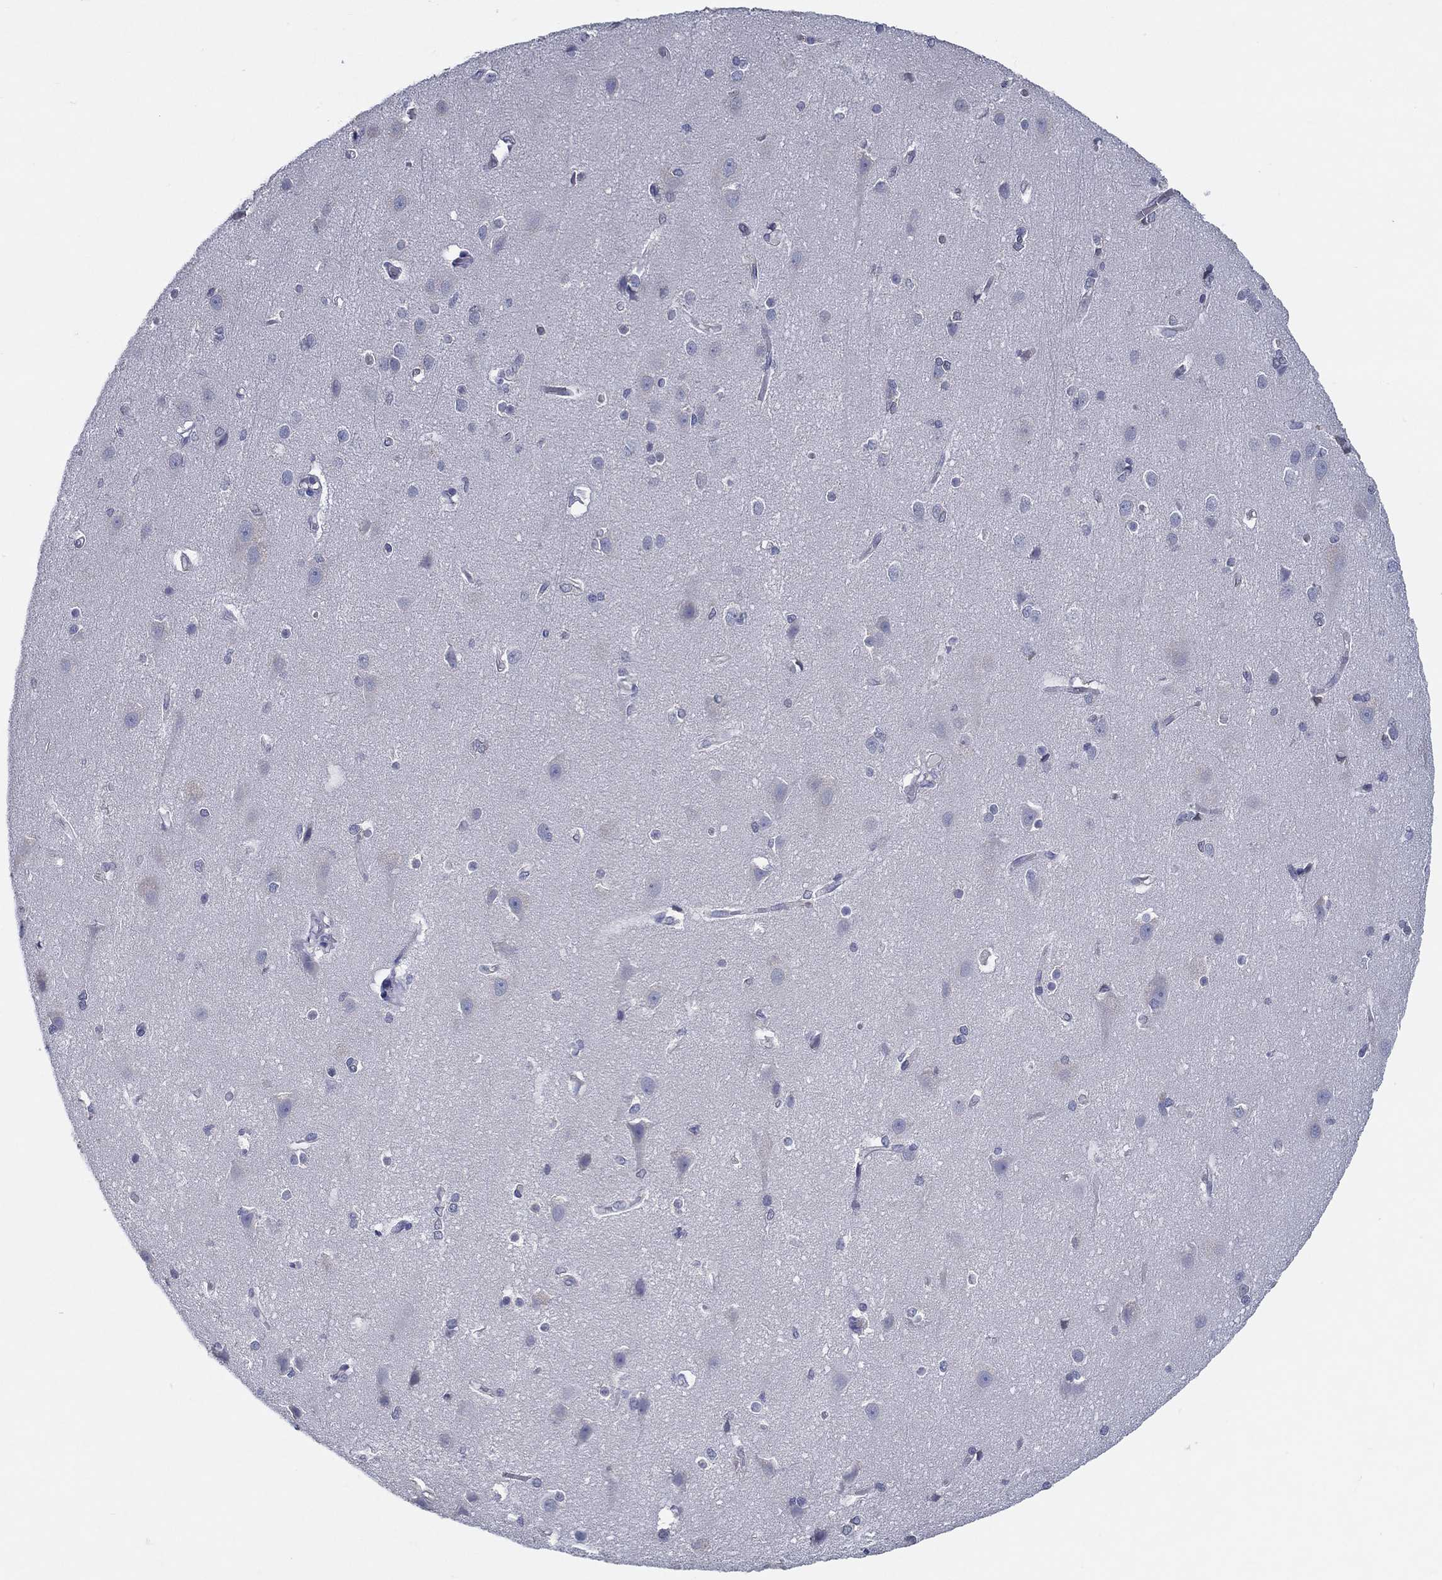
{"staining": {"intensity": "negative", "quantity": "none", "location": "none"}, "tissue": "cerebral cortex", "cell_type": "Endothelial cells", "image_type": "normal", "snomed": [{"axis": "morphology", "description": "Normal tissue, NOS"}, {"axis": "topography", "description": "Cerebral cortex"}], "caption": "A micrograph of human cerebral cortex is negative for staining in endothelial cells. (DAB (3,3'-diaminobenzidine) immunohistochemistry with hematoxylin counter stain).", "gene": "ERMP1", "patient": {"sex": "male", "age": 37}}